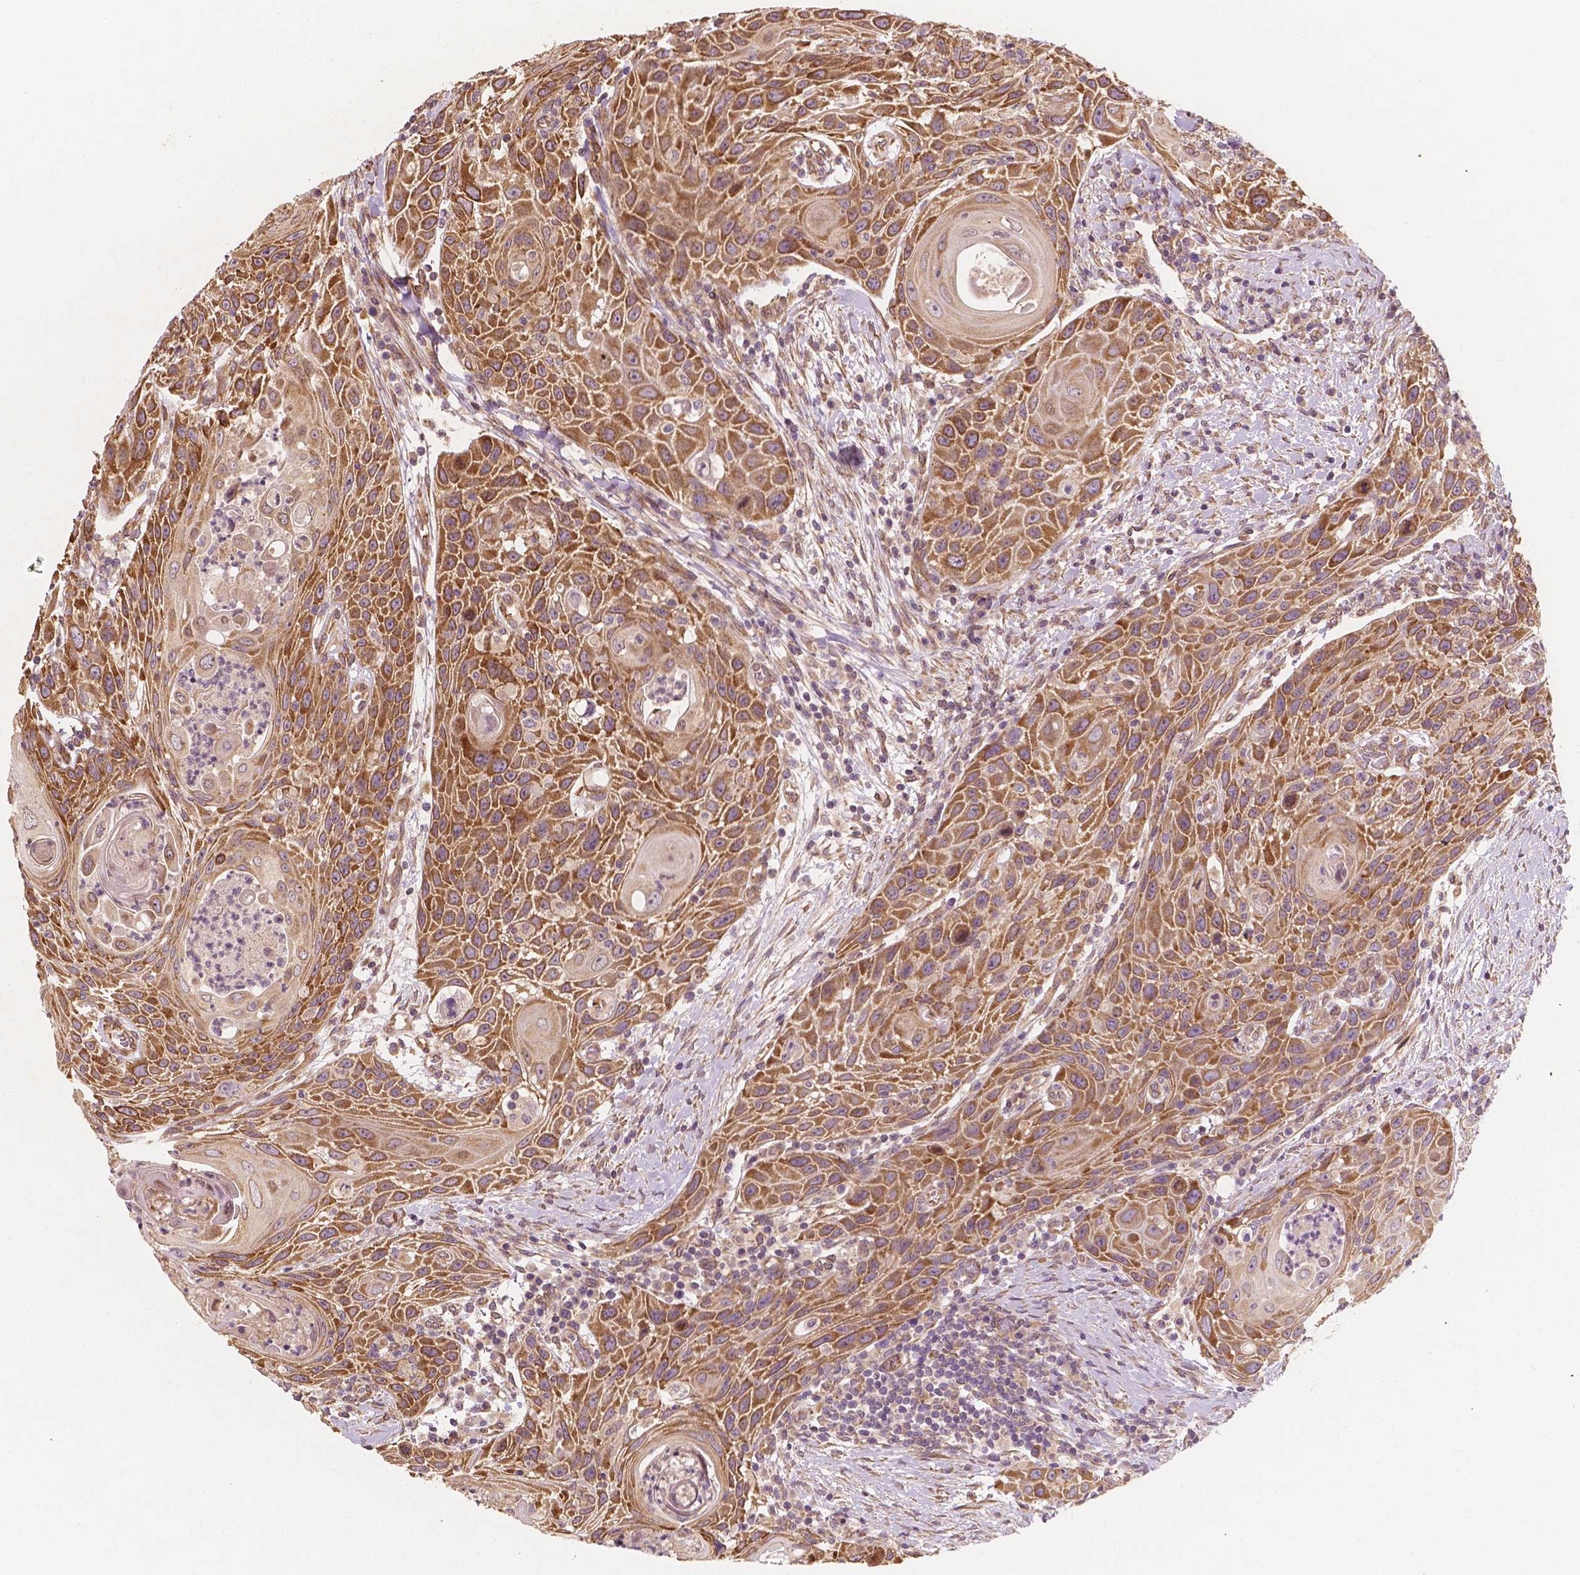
{"staining": {"intensity": "moderate", "quantity": ">75%", "location": "cytoplasmic/membranous"}, "tissue": "head and neck cancer", "cell_type": "Tumor cells", "image_type": "cancer", "snomed": [{"axis": "morphology", "description": "Squamous cell carcinoma, NOS"}, {"axis": "topography", "description": "Head-Neck"}], "caption": "Squamous cell carcinoma (head and neck) stained with DAB immunohistochemistry (IHC) exhibits medium levels of moderate cytoplasmic/membranous positivity in about >75% of tumor cells.", "gene": "G3BP1", "patient": {"sex": "male", "age": 69}}